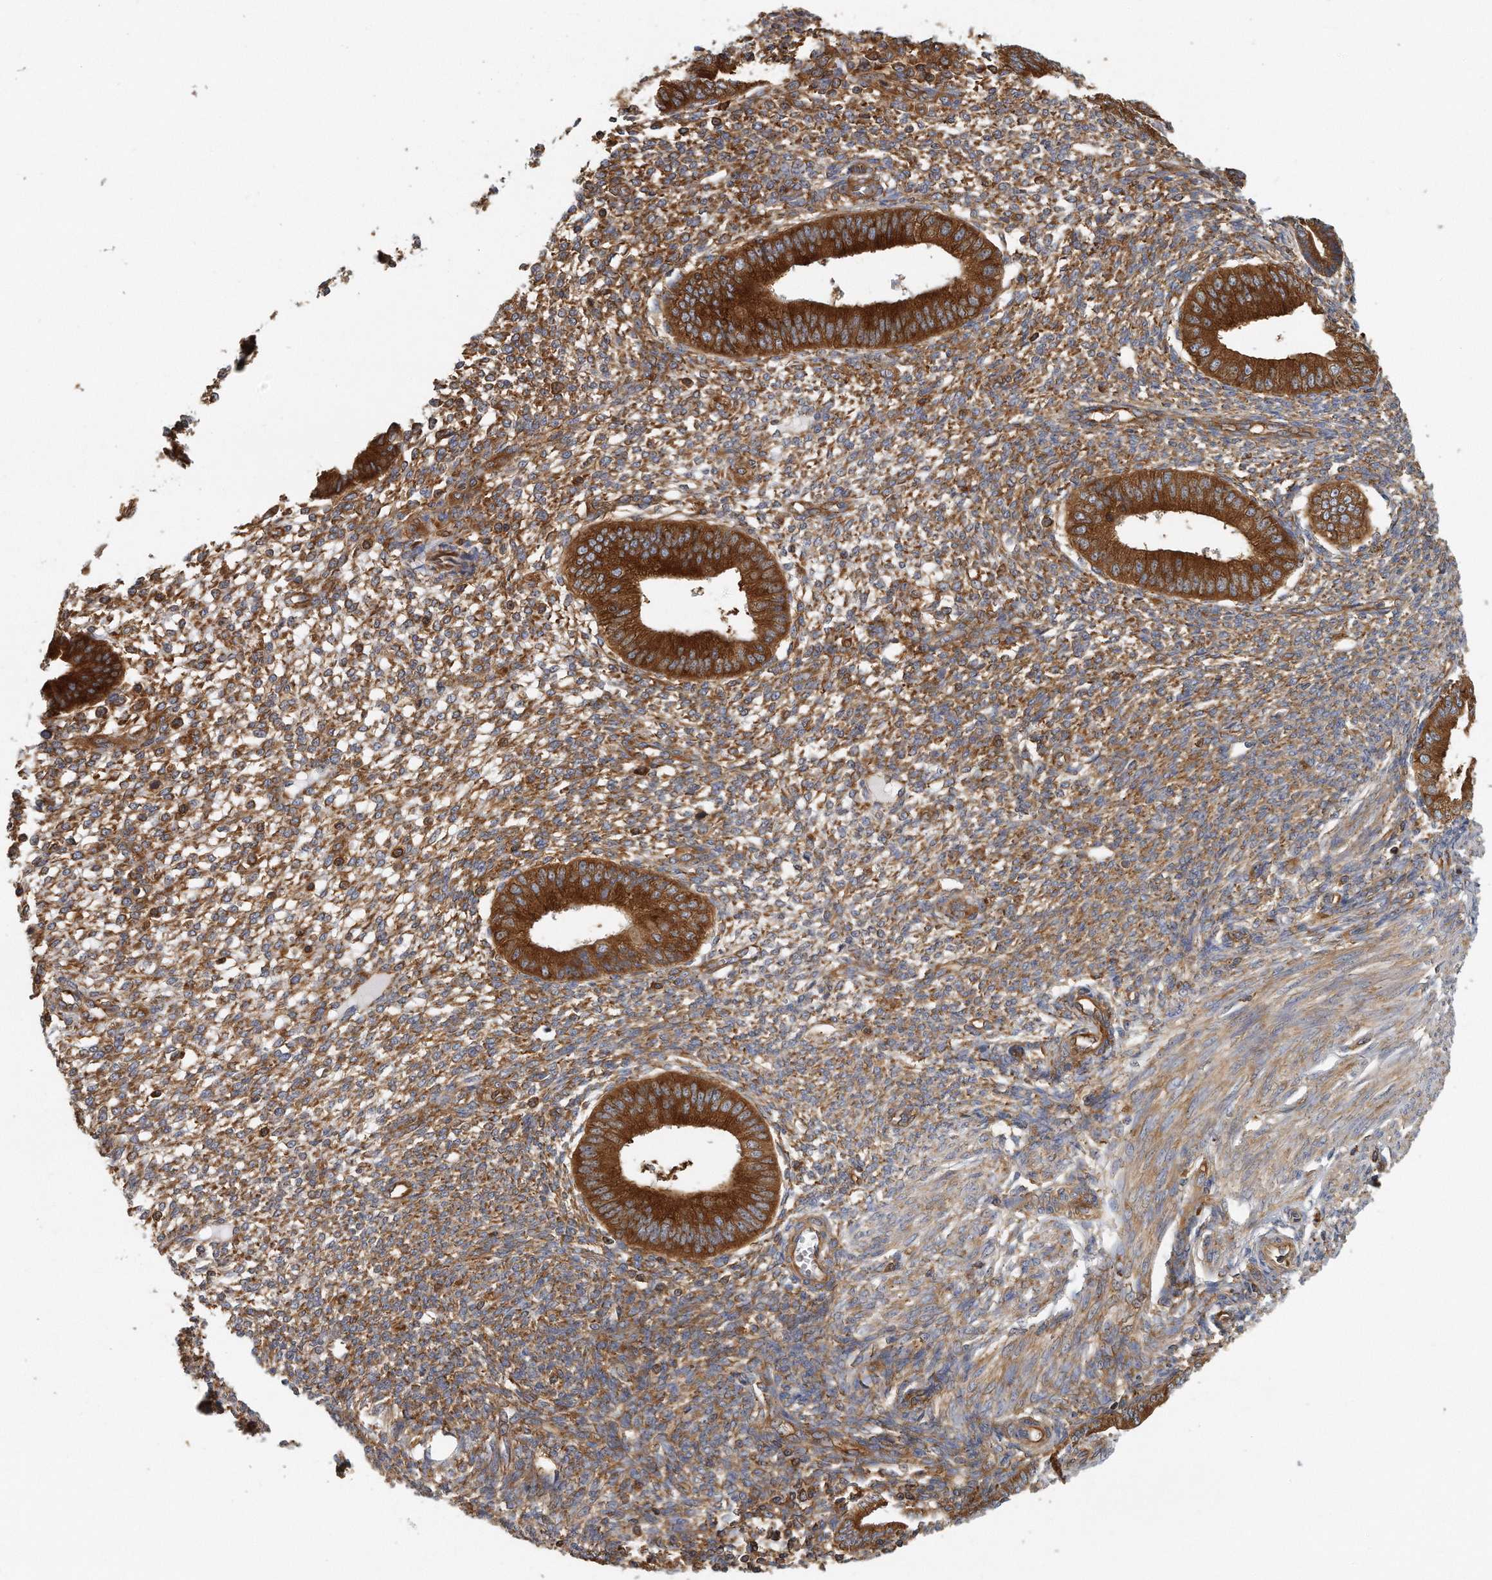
{"staining": {"intensity": "moderate", "quantity": ">75%", "location": "cytoplasmic/membranous"}, "tissue": "endometrium", "cell_type": "Cells in endometrial stroma", "image_type": "normal", "snomed": [{"axis": "morphology", "description": "Normal tissue, NOS"}, {"axis": "topography", "description": "Endometrium"}], "caption": "About >75% of cells in endometrial stroma in normal human endometrium demonstrate moderate cytoplasmic/membranous protein staining as visualized by brown immunohistochemical staining.", "gene": "EIF3I", "patient": {"sex": "female", "age": 46}}